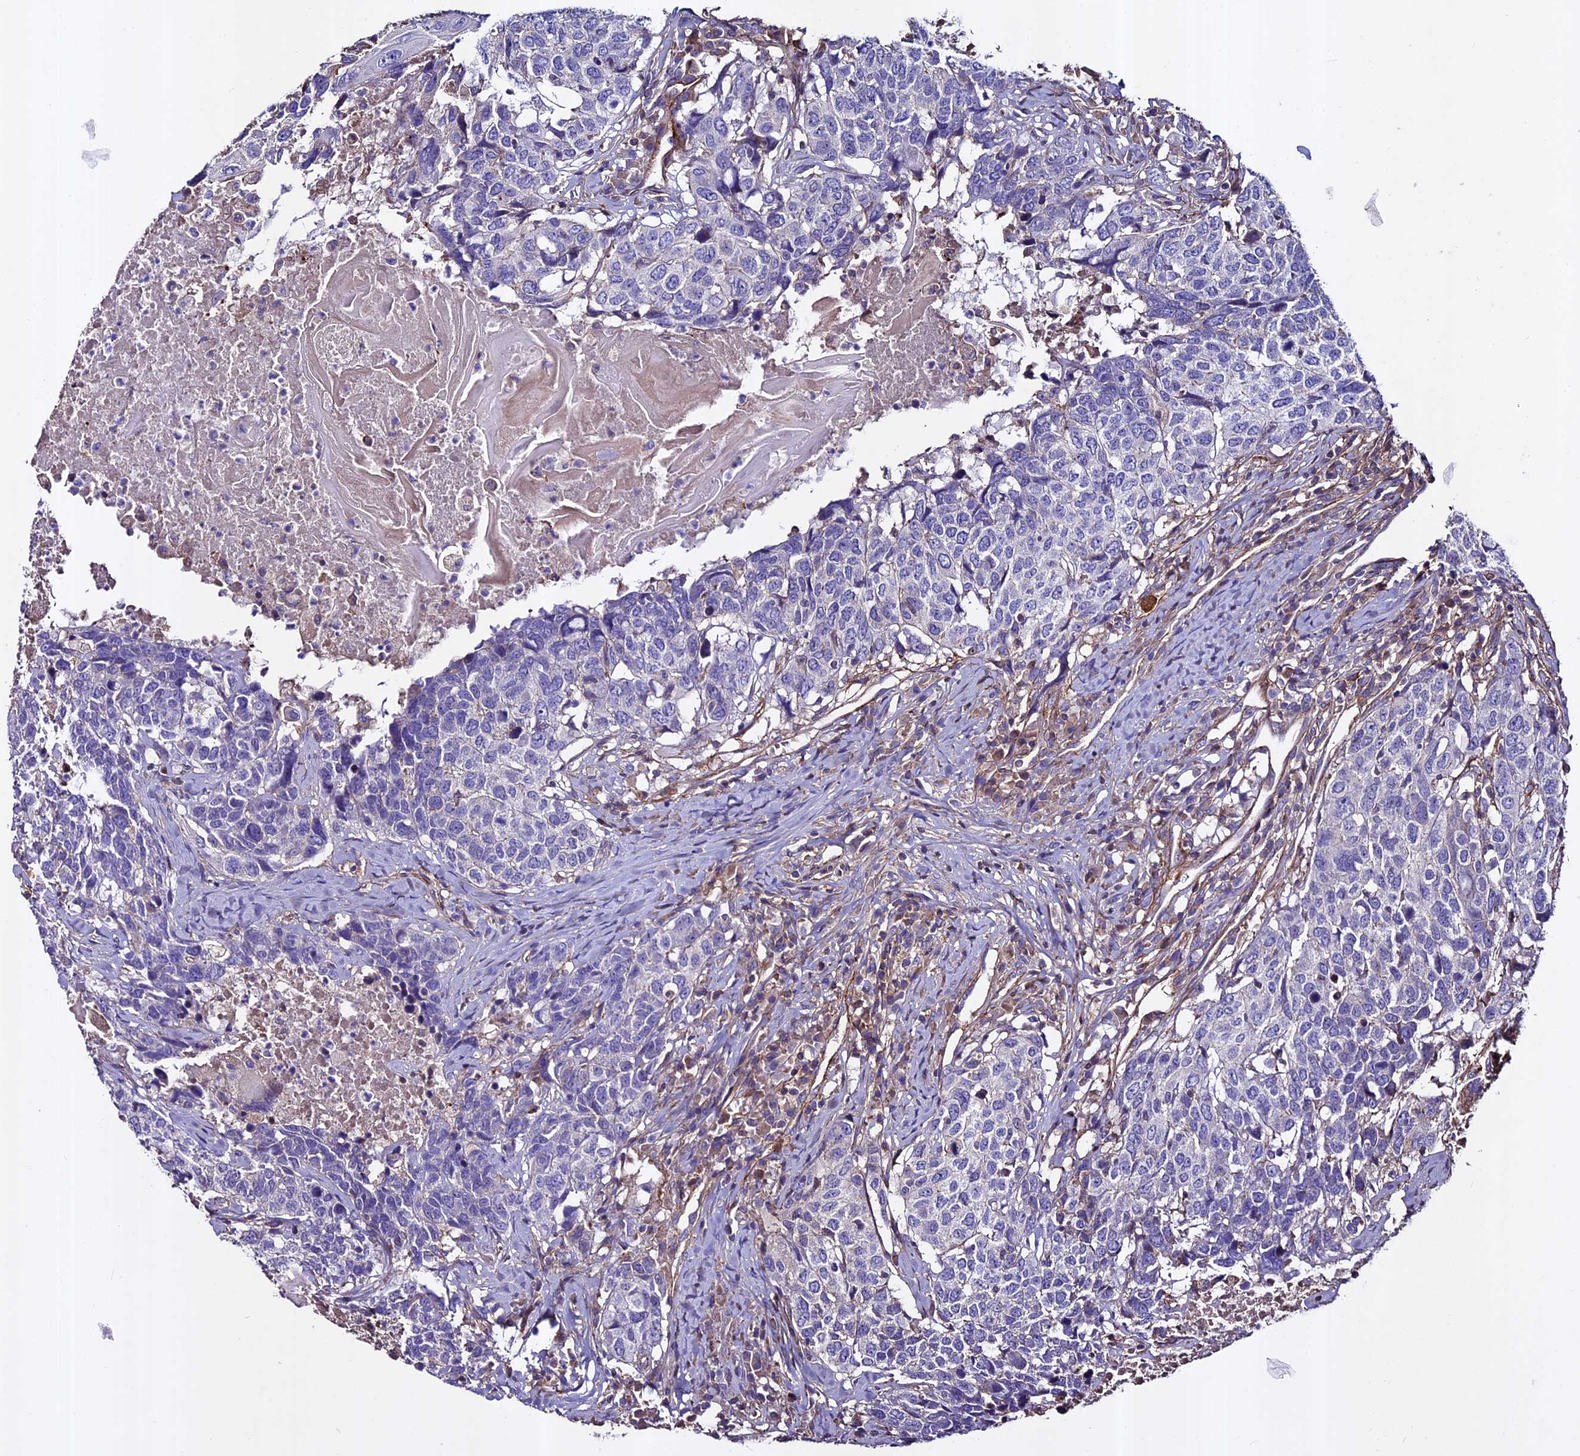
{"staining": {"intensity": "negative", "quantity": "none", "location": "none"}, "tissue": "head and neck cancer", "cell_type": "Tumor cells", "image_type": "cancer", "snomed": [{"axis": "morphology", "description": "Squamous cell carcinoma, NOS"}, {"axis": "topography", "description": "Head-Neck"}], "caption": "Tumor cells are negative for brown protein staining in squamous cell carcinoma (head and neck).", "gene": "EVA1B", "patient": {"sex": "male", "age": 66}}